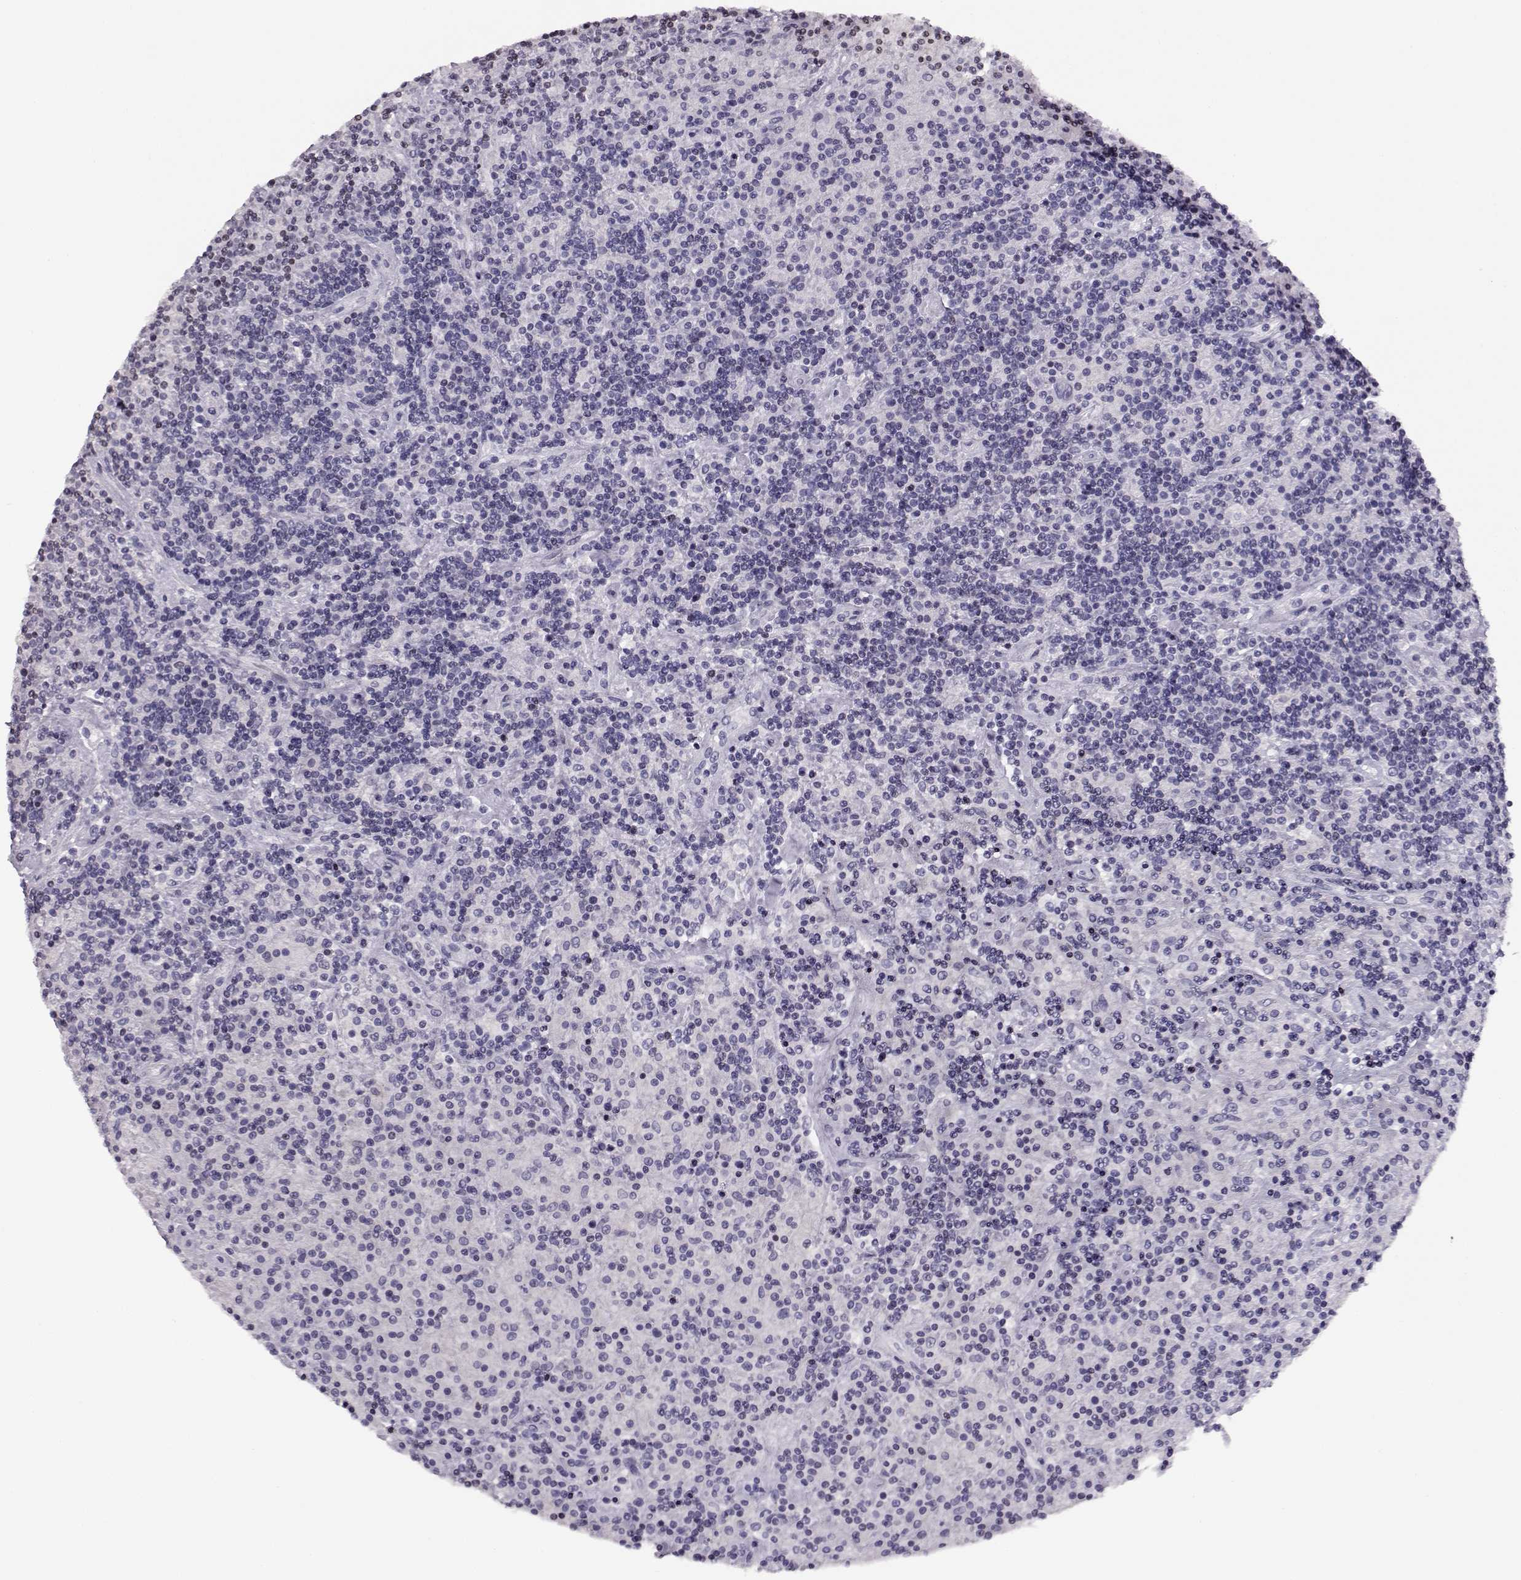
{"staining": {"intensity": "negative", "quantity": "none", "location": "none"}, "tissue": "lymphoma", "cell_type": "Tumor cells", "image_type": "cancer", "snomed": [{"axis": "morphology", "description": "Hodgkin's disease, NOS"}, {"axis": "topography", "description": "Lymph node"}], "caption": "High power microscopy image of an immunohistochemistry histopathology image of lymphoma, revealing no significant staining in tumor cells. (IHC, brightfield microscopy, high magnification).", "gene": "CRX", "patient": {"sex": "male", "age": 70}}